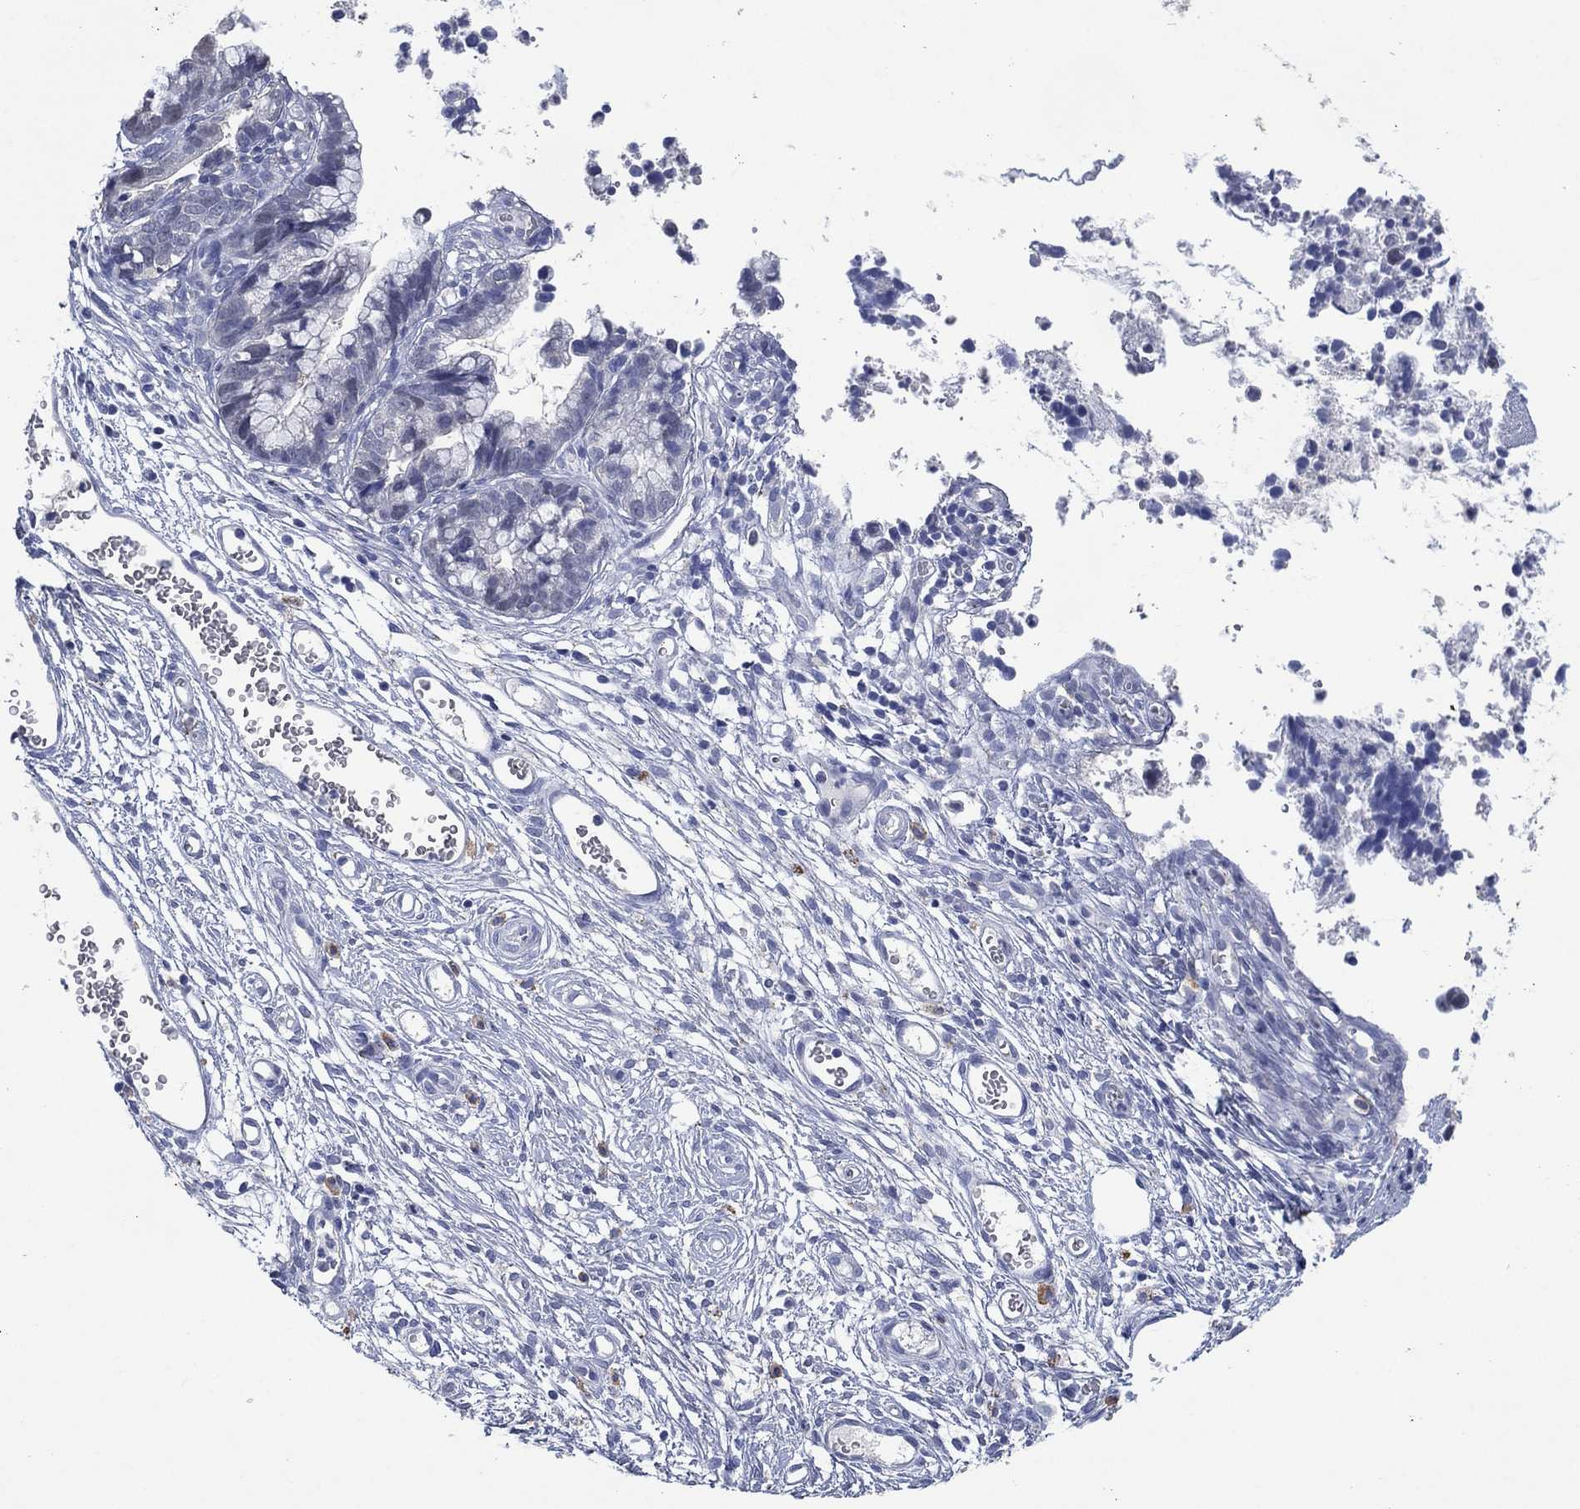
{"staining": {"intensity": "negative", "quantity": "none", "location": "none"}, "tissue": "cervical cancer", "cell_type": "Tumor cells", "image_type": "cancer", "snomed": [{"axis": "morphology", "description": "Adenocarcinoma, NOS"}, {"axis": "topography", "description": "Cervix"}], "caption": "There is no significant staining in tumor cells of cervical cancer (adenocarcinoma). The staining is performed using DAB (3,3'-diaminobenzidine) brown chromogen with nuclei counter-stained in using hematoxylin.", "gene": "FSCN2", "patient": {"sex": "female", "age": 44}}